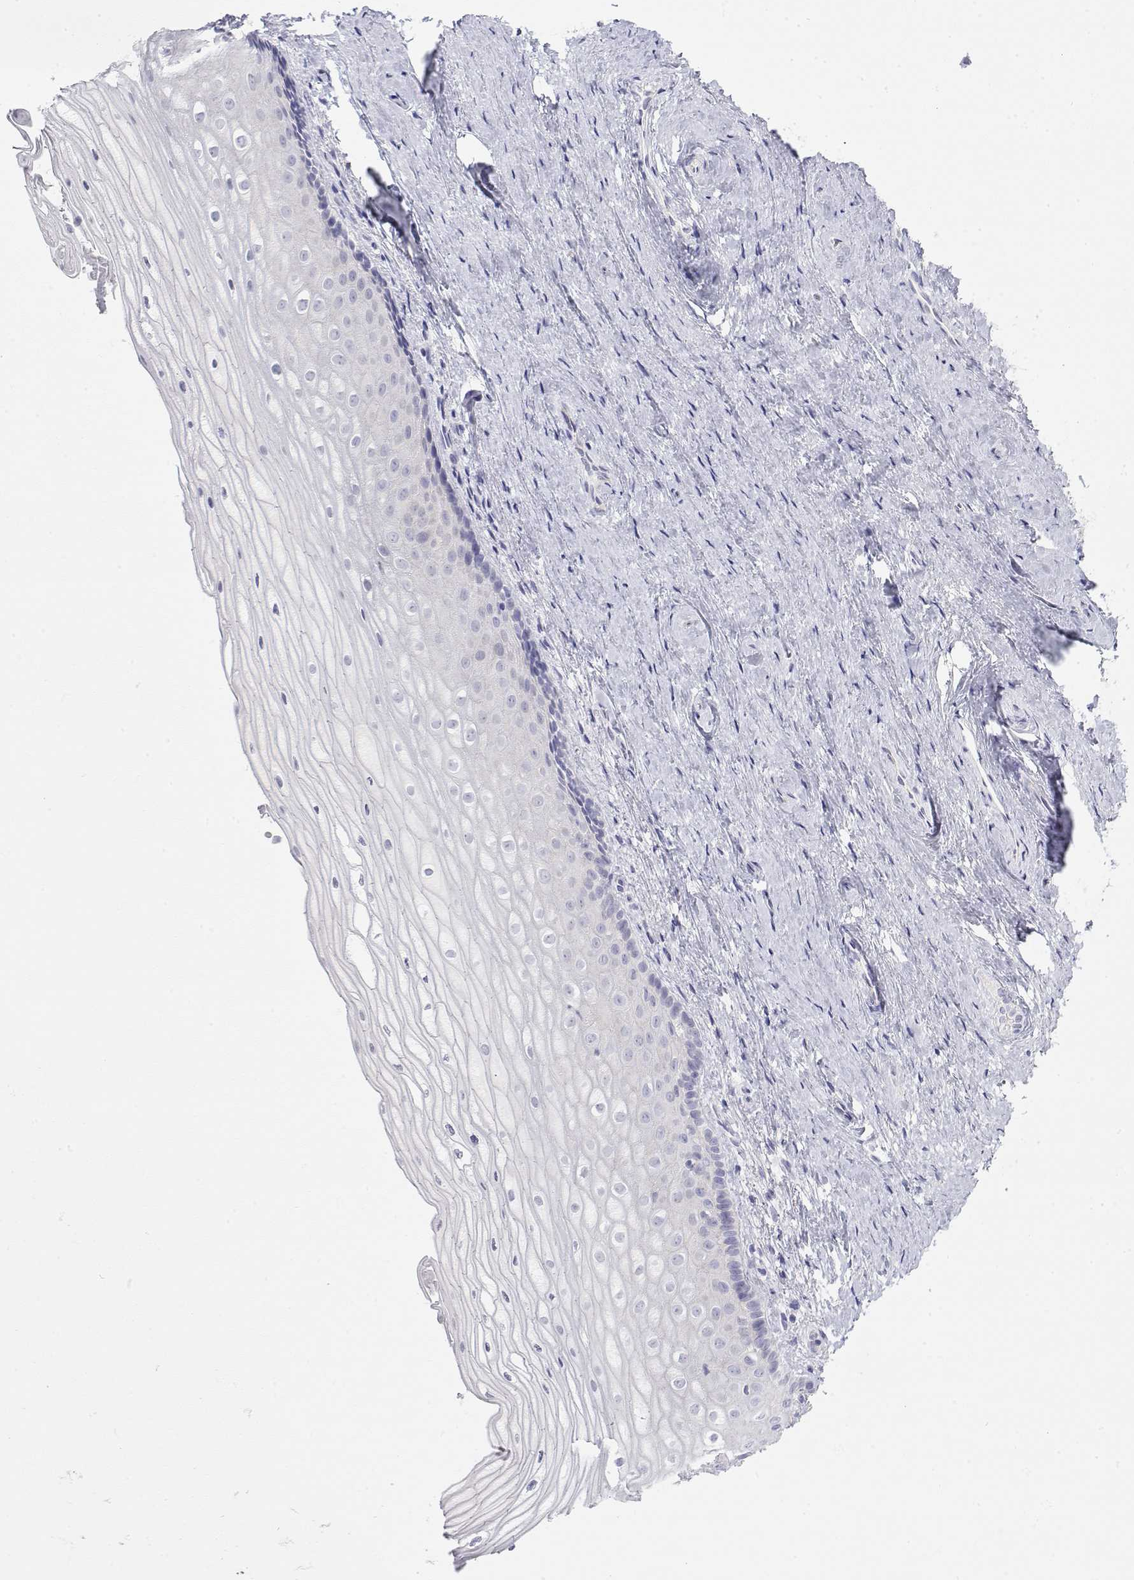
{"staining": {"intensity": "negative", "quantity": "none", "location": "none"}, "tissue": "vagina", "cell_type": "Squamous epithelial cells", "image_type": "normal", "snomed": [{"axis": "morphology", "description": "Normal tissue, NOS"}, {"axis": "topography", "description": "Vagina"}], "caption": "Image shows no protein expression in squamous epithelial cells of unremarkable vagina. (IHC, brightfield microscopy, high magnification).", "gene": "MISP", "patient": {"sex": "female", "age": 52}}